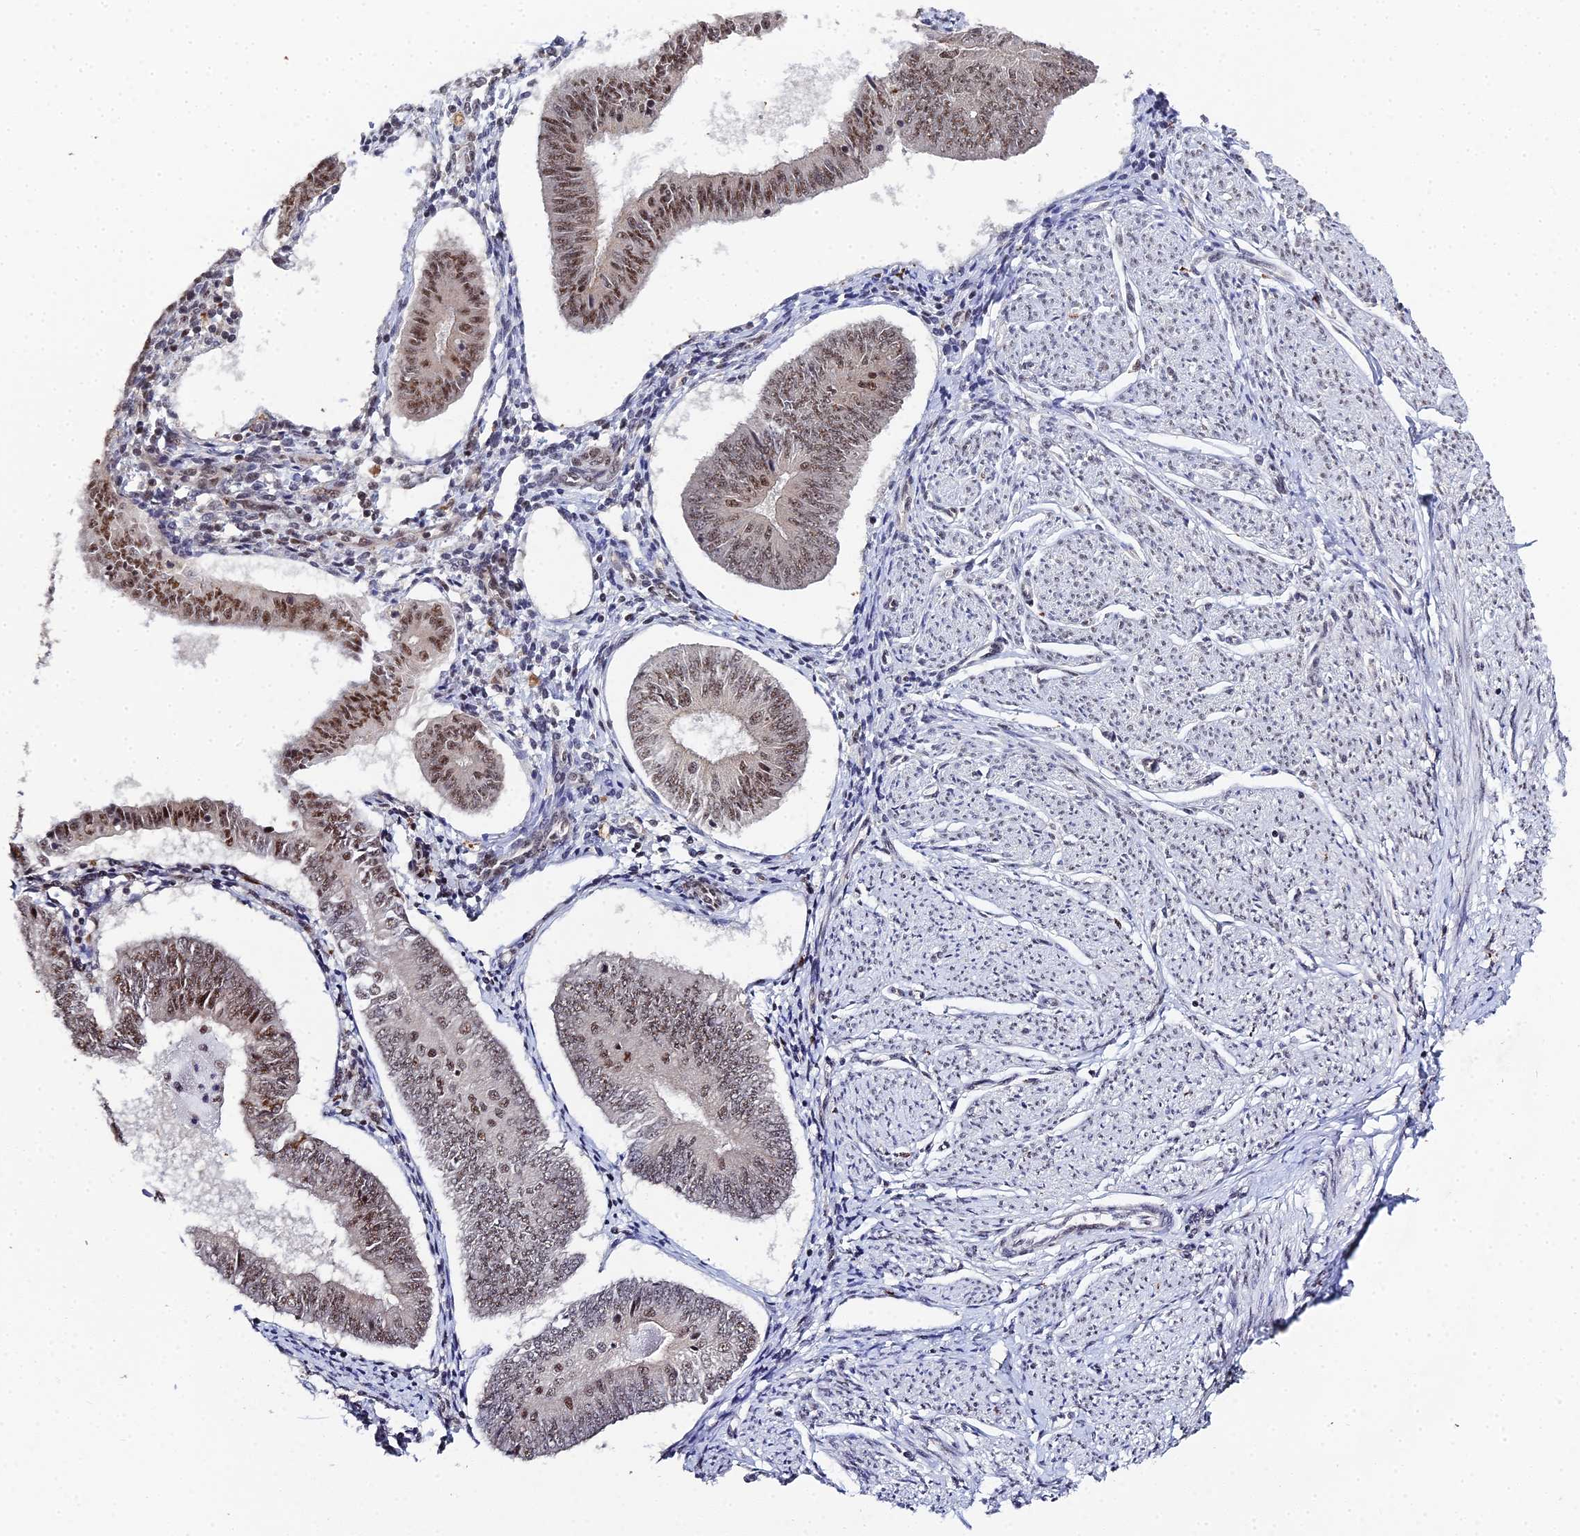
{"staining": {"intensity": "moderate", "quantity": ">75%", "location": "nuclear"}, "tissue": "endometrial cancer", "cell_type": "Tumor cells", "image_type": "cancer", "snomed": [{"axis": "morphology", "description": "Adenocarcinoma, NOS"}, {"axis": "topography", "description": "Endometrium"}], "caption": "Tumor cells exhibit moderate nuclear staining in approximately >75% of cells in endometrial cancer. The staining is performed using DAB brown chromogen to label protein expression. The nuclei are counter-stained blue using hematoxylin.", "gene": "MAGOHB", "patient": {"sex": "female", "age": 58}}